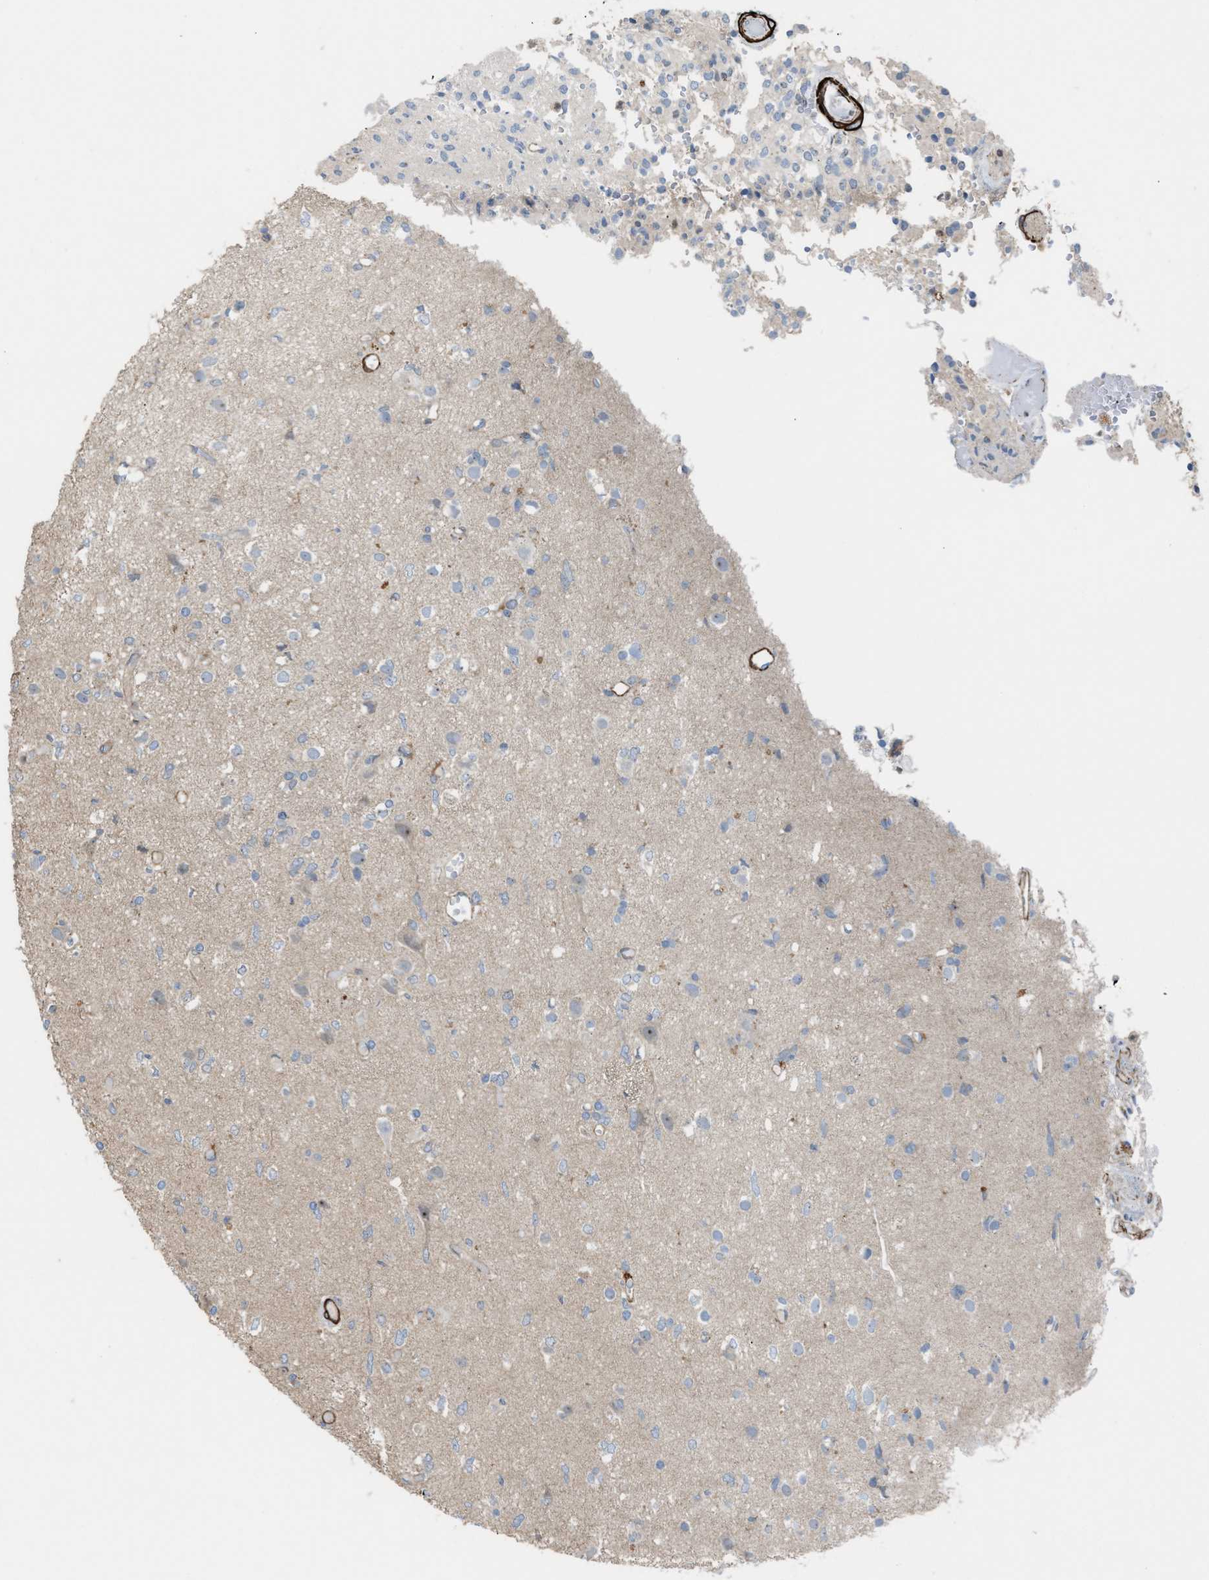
{"staining": {"intensity": "negative", "quantity": "none", "location": "none"}, "tissue": "glioma", "cell_type": "Tumor cells", "image_type": "cancer", "snomed": [{"axis": "morphology", "description": "Glioma, malignant, High grade"}, {"axis": "topography", "description": "Brain"}], "caption": "An image of human malignant glioma (high-grade) is negative for staining in tumor cells.", "gene": "NQO2", "patient": {"sex": "female", "age": 59}}